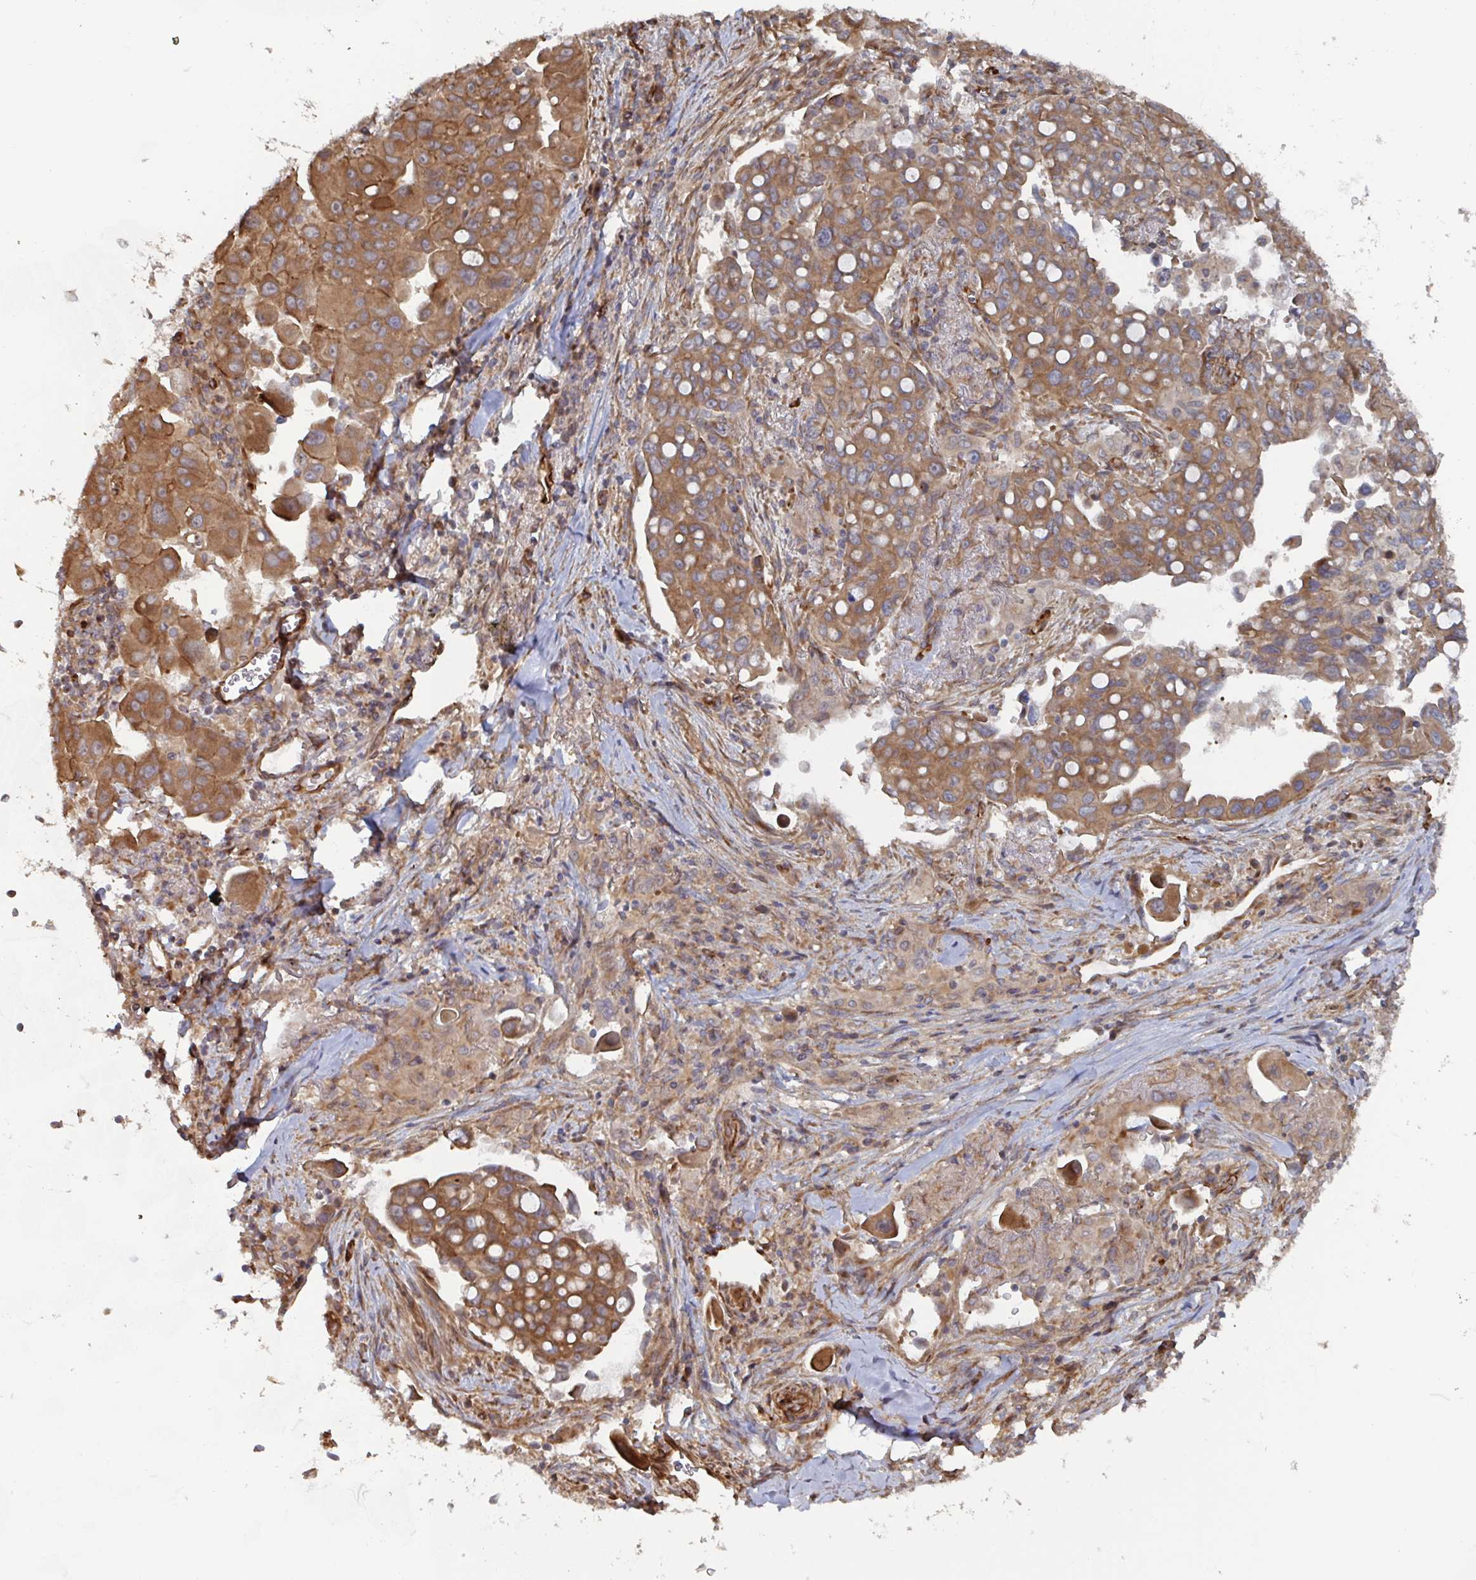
{"staining": {"intensity": "moderate", "quantity": ">75%", "location": "cytoplasmic/membranous"}, "tissue": "lung cancer", "cell_type": "Tumor cells", "image_type": "cancer", "snomed": [{"axis": "morphology", "description": "Adenocarcinoma, NOS"}, {"axis": "topography", "description": "Lung"}], "caption": "Approximately >75% of tumor cells in human adenocarcinoma (lung) reveal moderate cytoplasmic/membranous protein positivity as visualized by brown immunohistochemical staining.", "gene": "DVL3", "patient": {"sex": "male", "age": 68}}